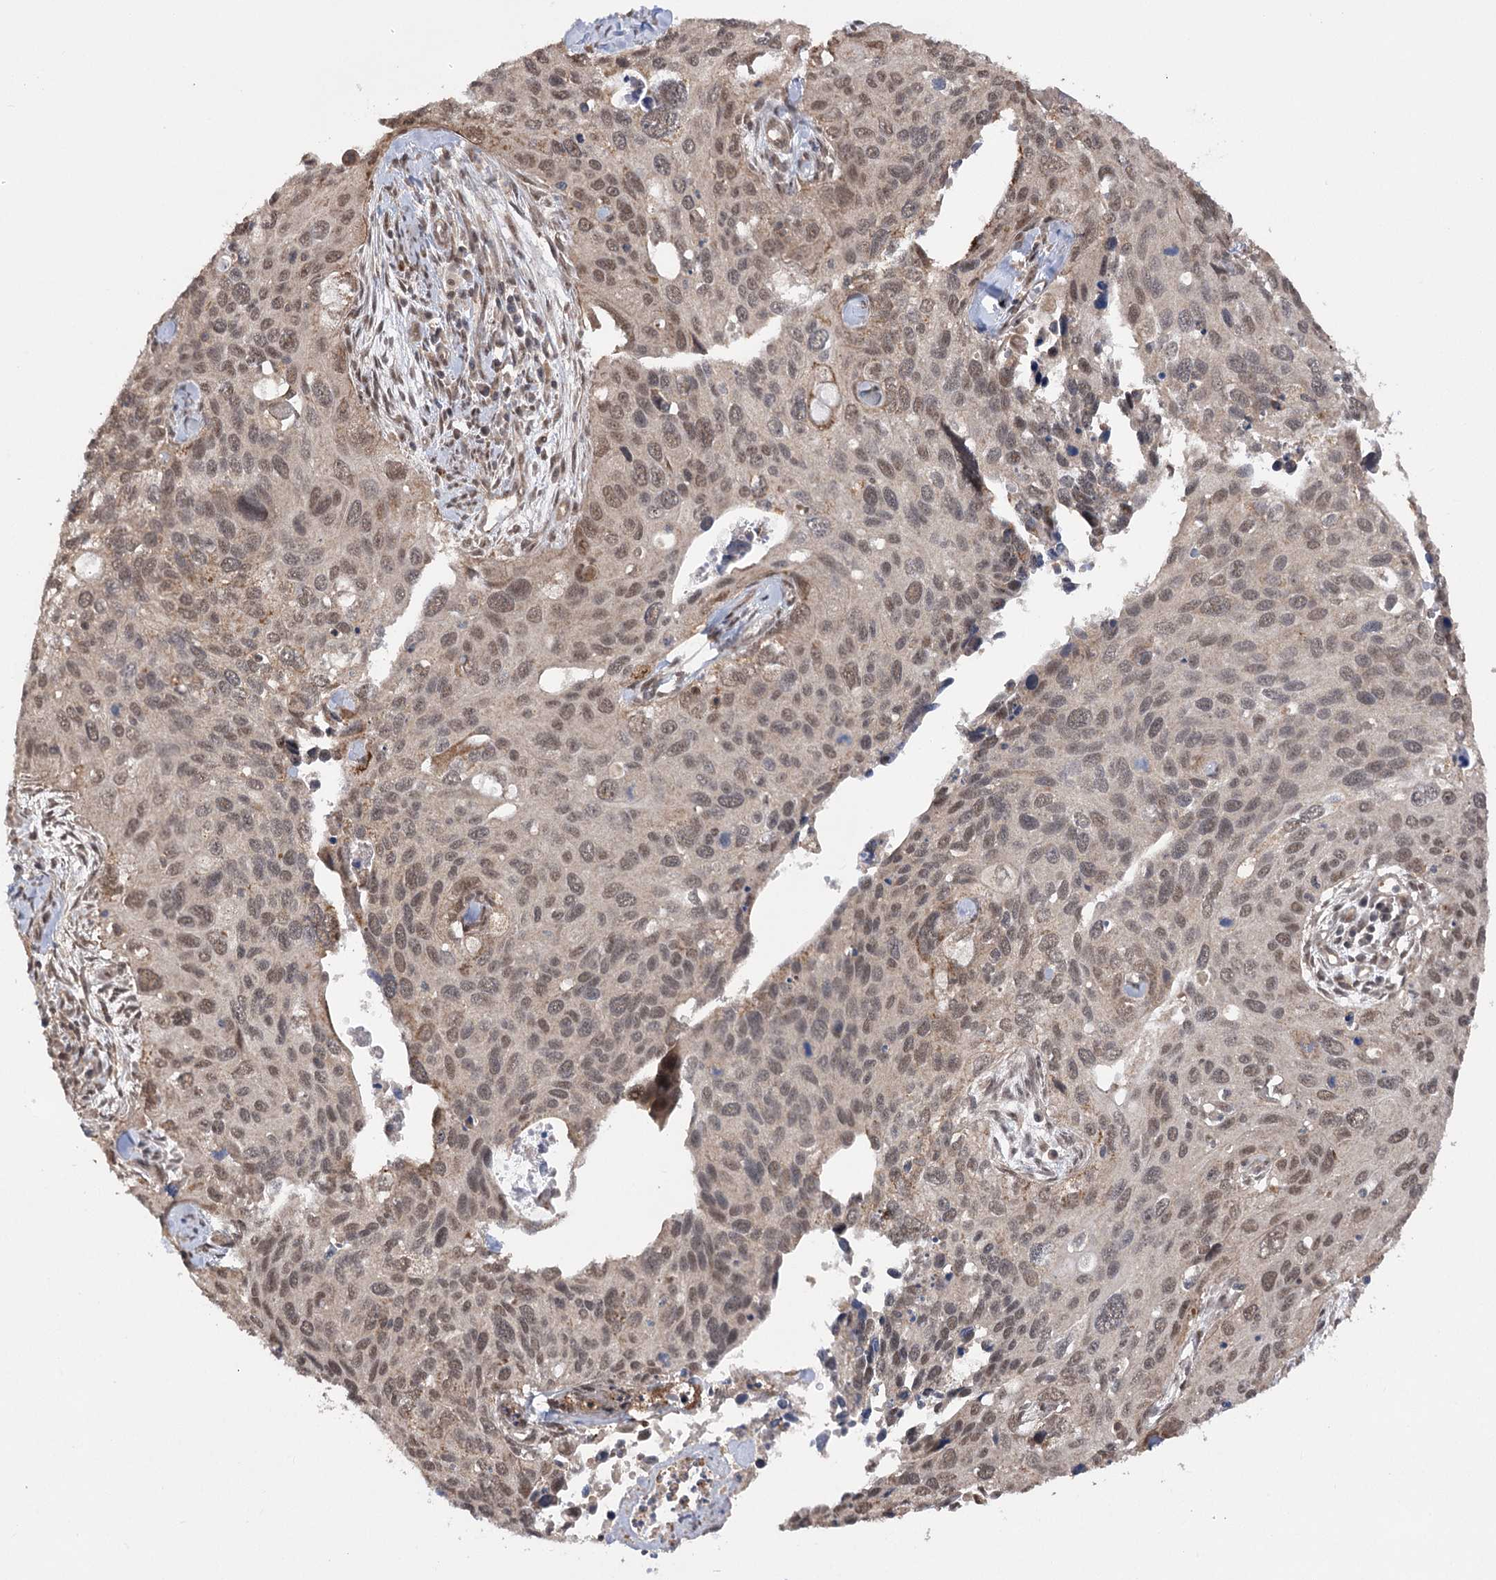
{"staining": {"intensity": "moderate", "quantity": ">75%", "location": "nuclear"}, "tissue": "cervical cancer", "cell_type": "Tumor cells", "image_type": "cancer", "snomed": [{"axis": "morphology", "description": "Squamous cell carcinoma, NOS"}, {"axis": "topography", "description": "Cervix"}], "caption": "There is medium levels of moderate nuclear positivity in tumor cells of cervical cancer (squamous cell carcinoma), as demonstrated by immunohistochemical staining (brown color).", "gene": "TENM2", "patient": {"sex": "female", "age": 55}}